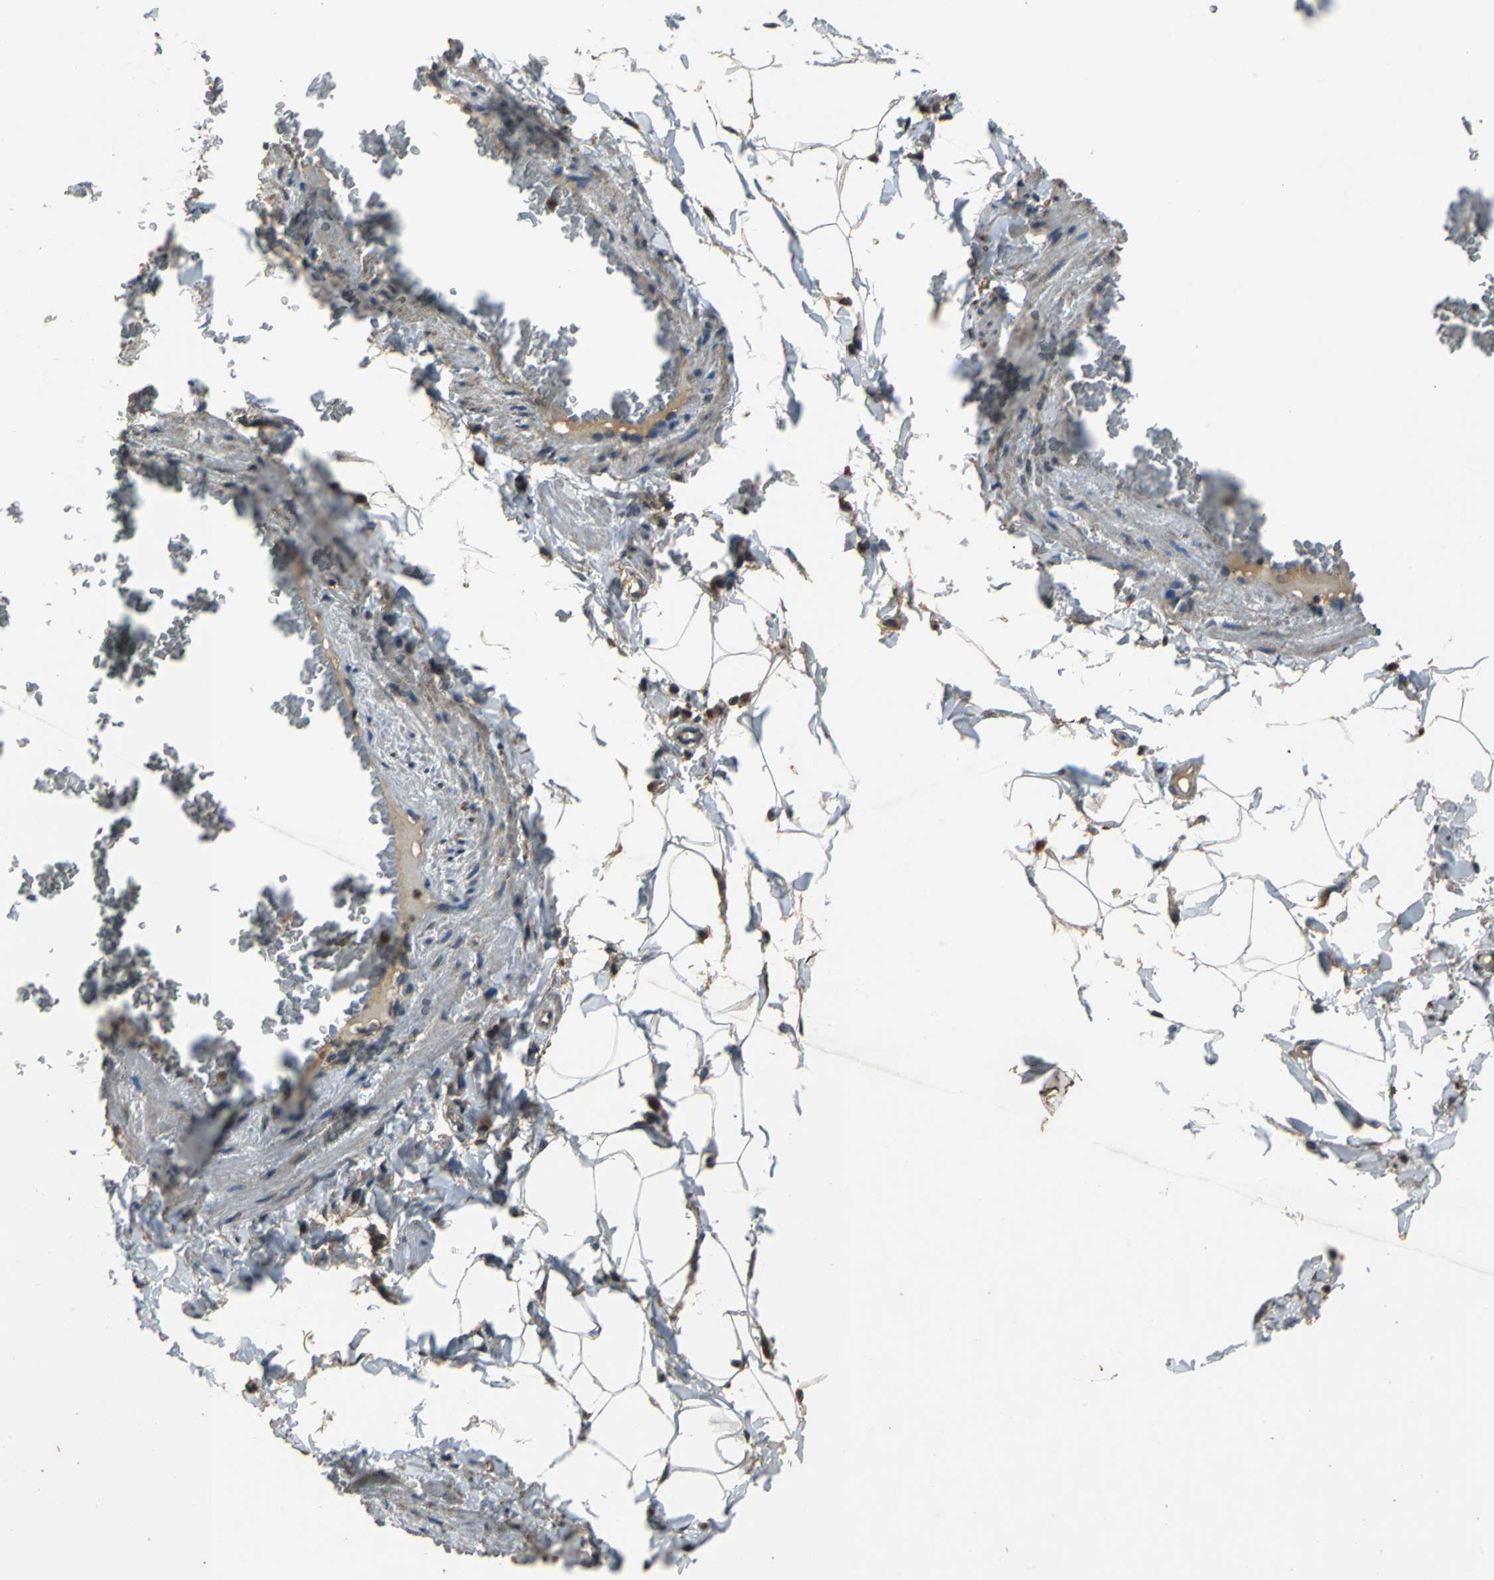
{"staining": {"intensity": "negative", "quantity": "none", "location": "none"}, "tissue": "adipose tissue", "cell_type": "Adipocytes", "image_type": "normal", "snomed": [{"axis": "morphology", "description": "Normal tissue, NOS"}, {"axis": "topography", "description": "Vascular tissue"}], "caption": "High power microscopy micrograph of an immunohistochemistry (IHC) histopathology image of benign adipose tissue, revealing no significant expression in adipocytes. (Brightfield microscopy of DAB (3,3'-diaminobenzidine) immunohistochemistry at high magnification).", "gene": "ZNF608", "patient": {"sex": "male", "age": 41}}